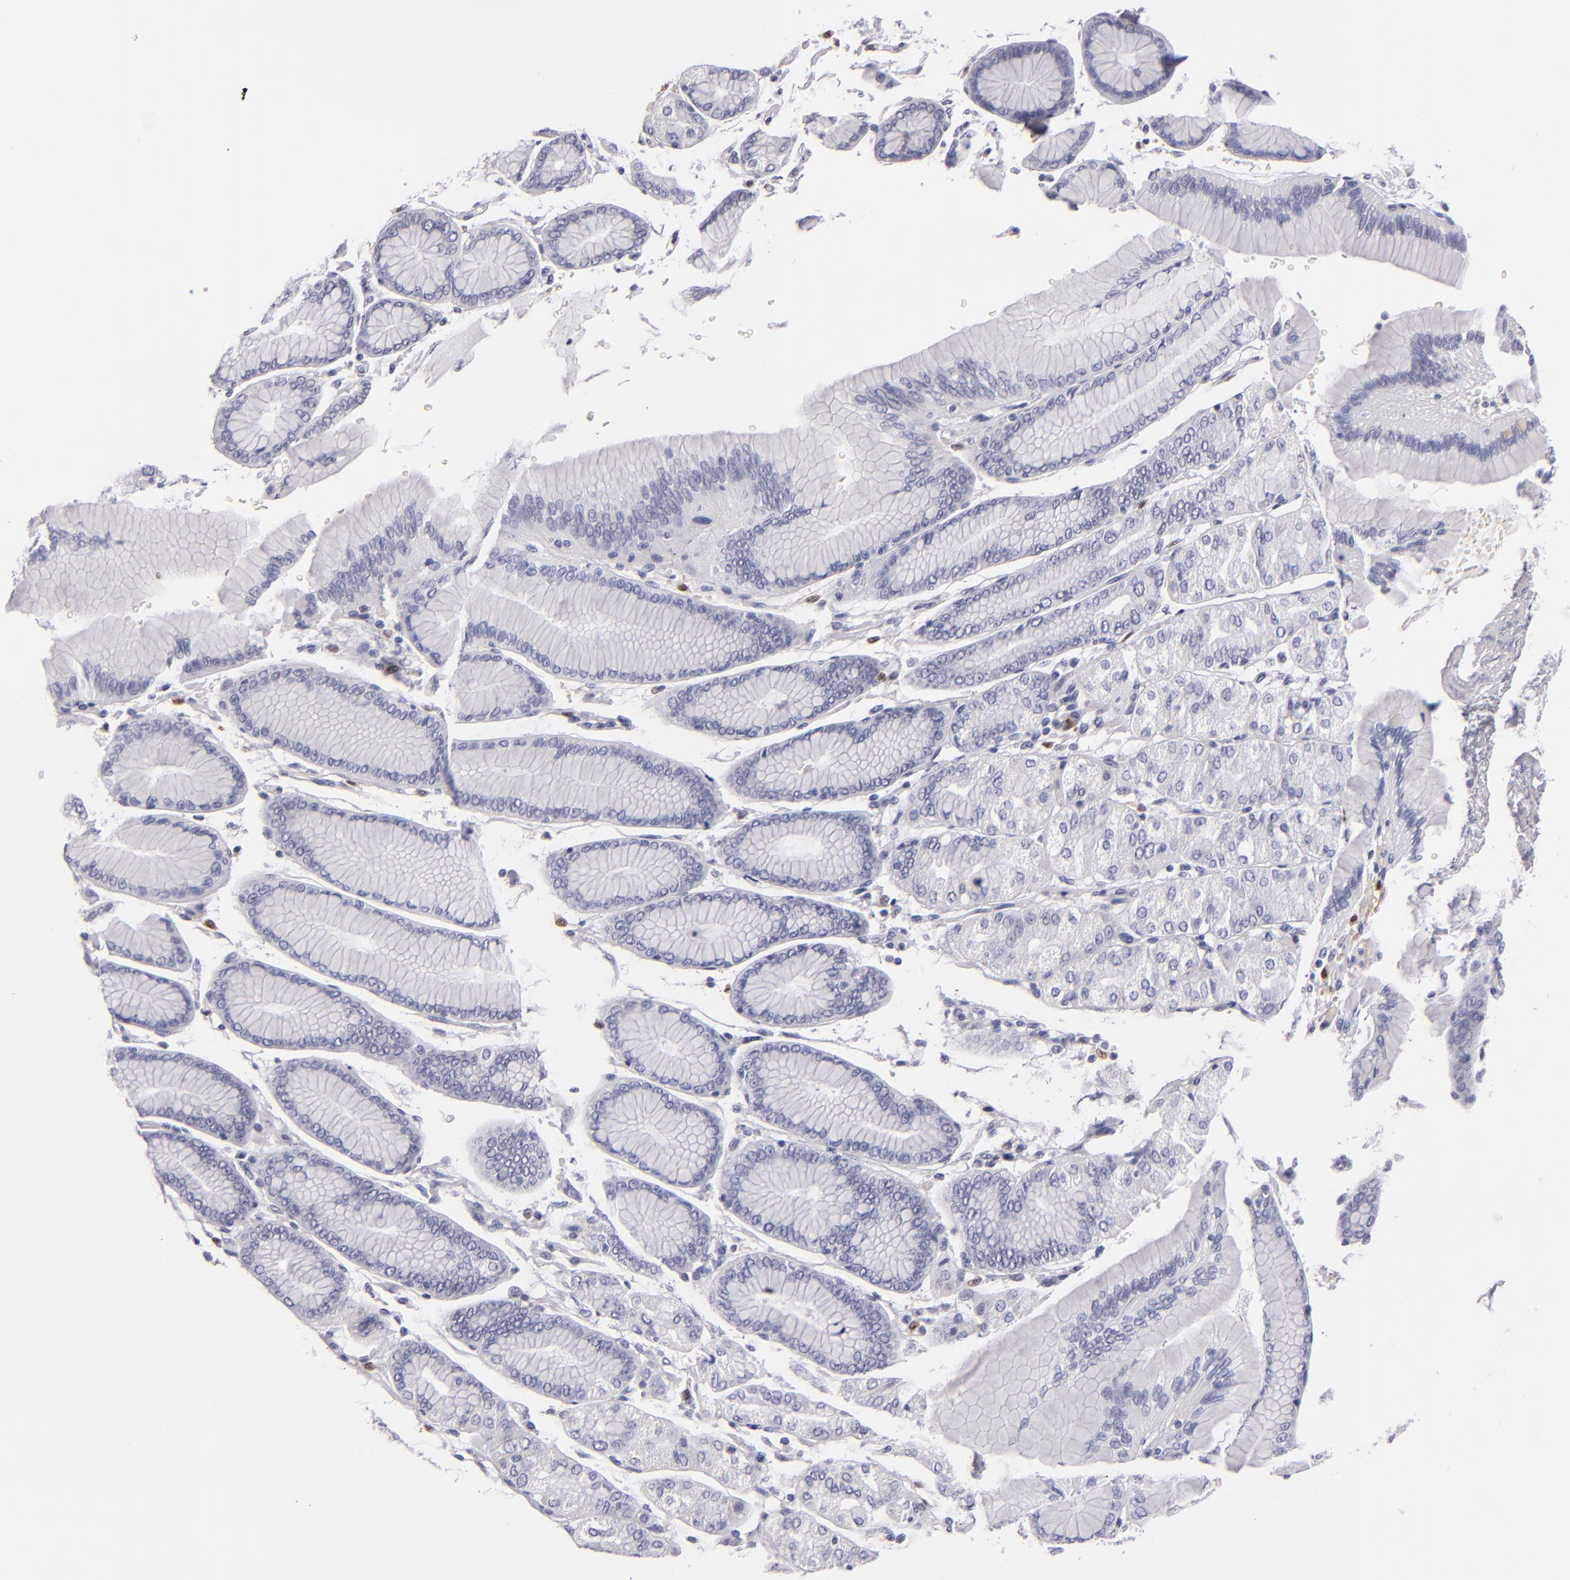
{"staining": {"intensity": "negative", "quantity": "none", "location": "none"}, "tissue": "stomach cancer", "cell_type": "Tumor cells", "image_type": "cancer", "snomed": [{"axis": "morphology", "description": "Adenocarcinoma, NOS"}, {"axis": "topography", "description": "Stomach, upper"}], "caption": "There is no significant positivity in tumor cells of adenocarcinoma (stomach). (Brightfield microscopy of DAB (3,3'-diaminobenzidine) immunohistochemistry (IHC) at high magnification).", "gene": "F13A1", "patient": {"sex": "female", "age": 50}}